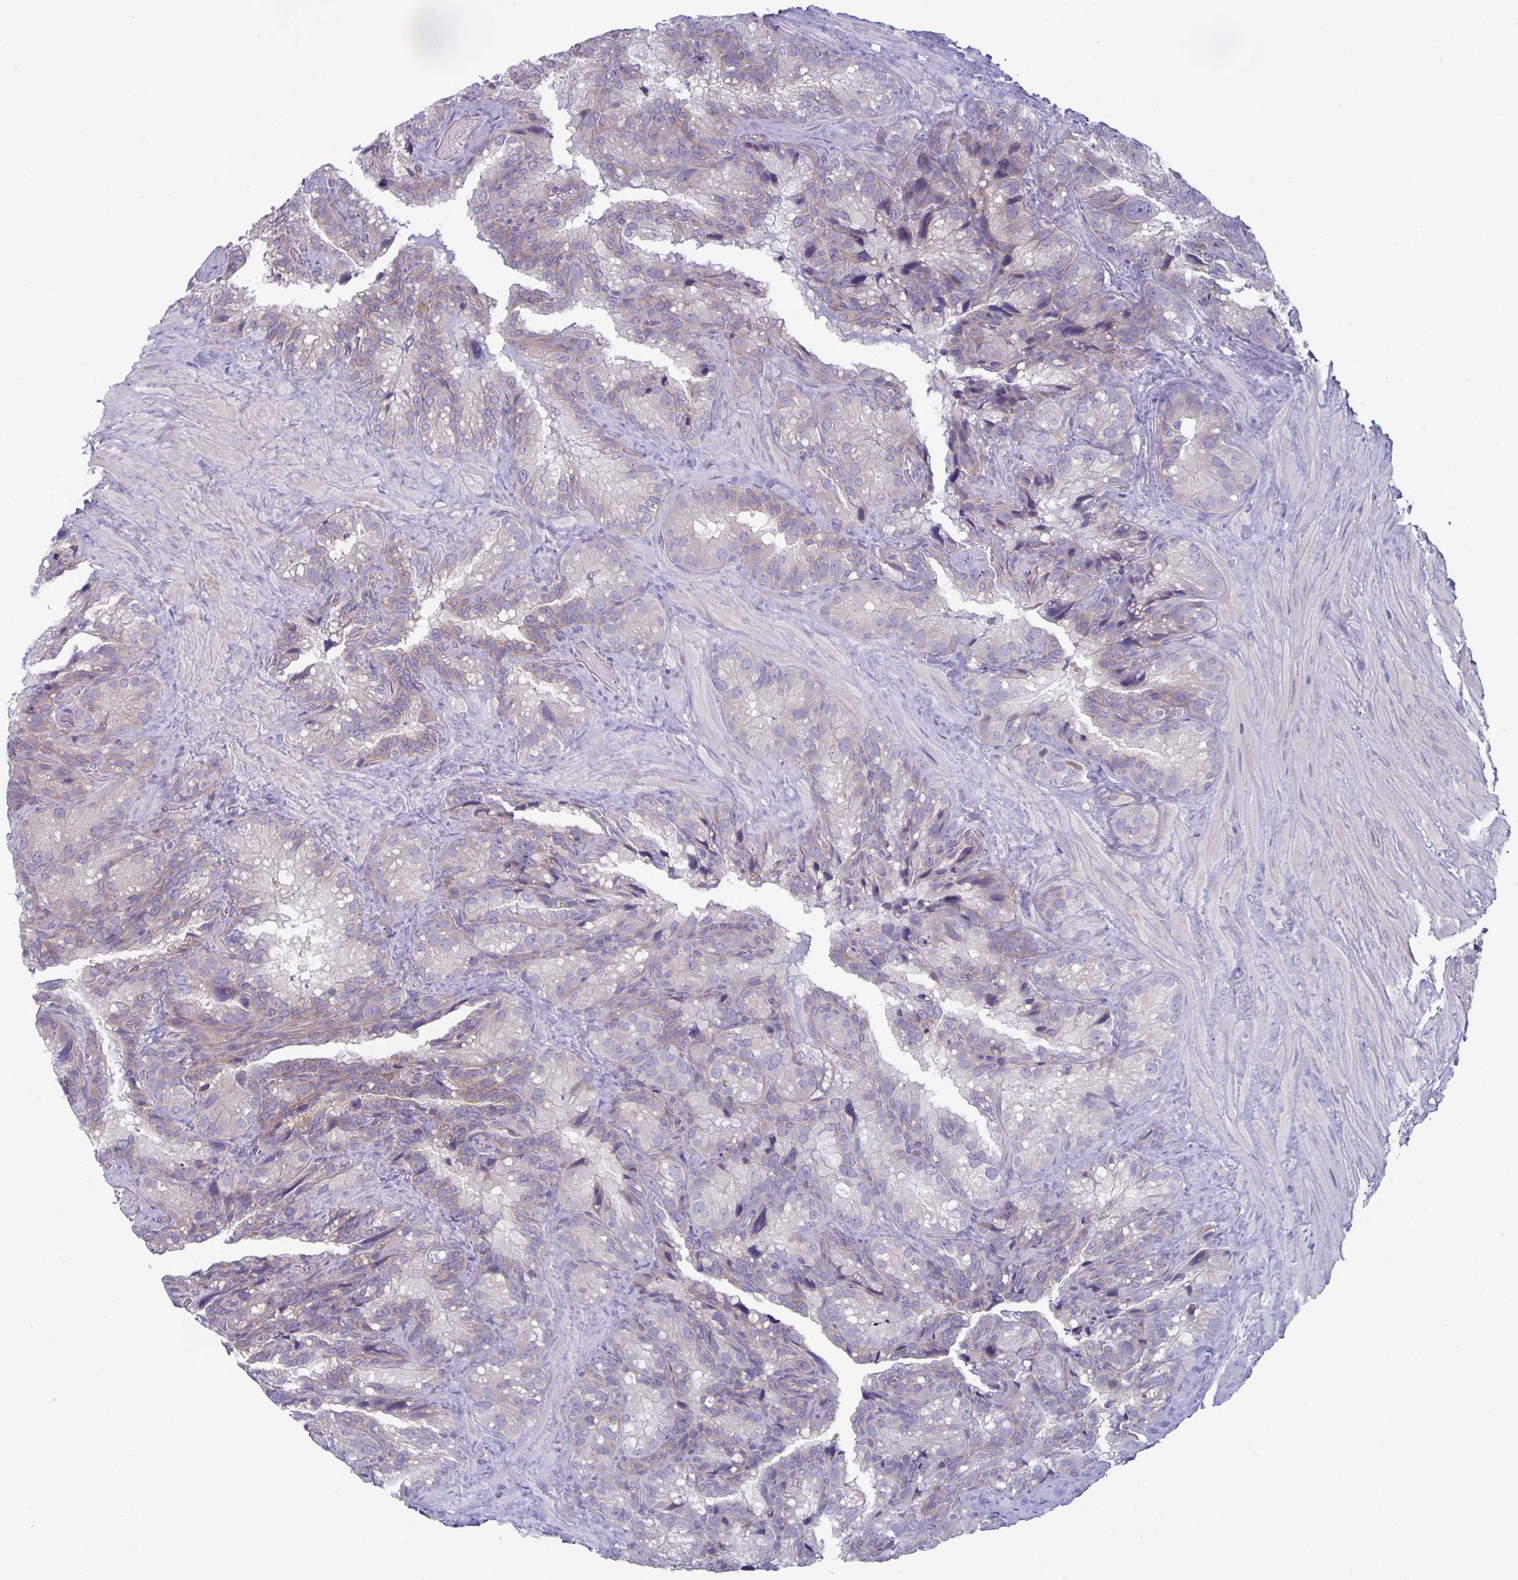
{"staining": {"intensity": "weak", "quantity": "<25%", "location": "cytoplasmic/membranous"}, "tissue": "seminal vesicle", "cell_type": "Glandular cells", "image_type": "normal", "snomed": [{"axis": "morphology", "description": "Normal tissue, NOS"}, {"axis": "topography", "description": "Seminal veicle"}], "caption": "Histopathology image shows no significant protein positivity in glandular cells of benign seminal vesicle.", "gene": "PLCB3", "patient": {"sex": "male", "age": 60}}